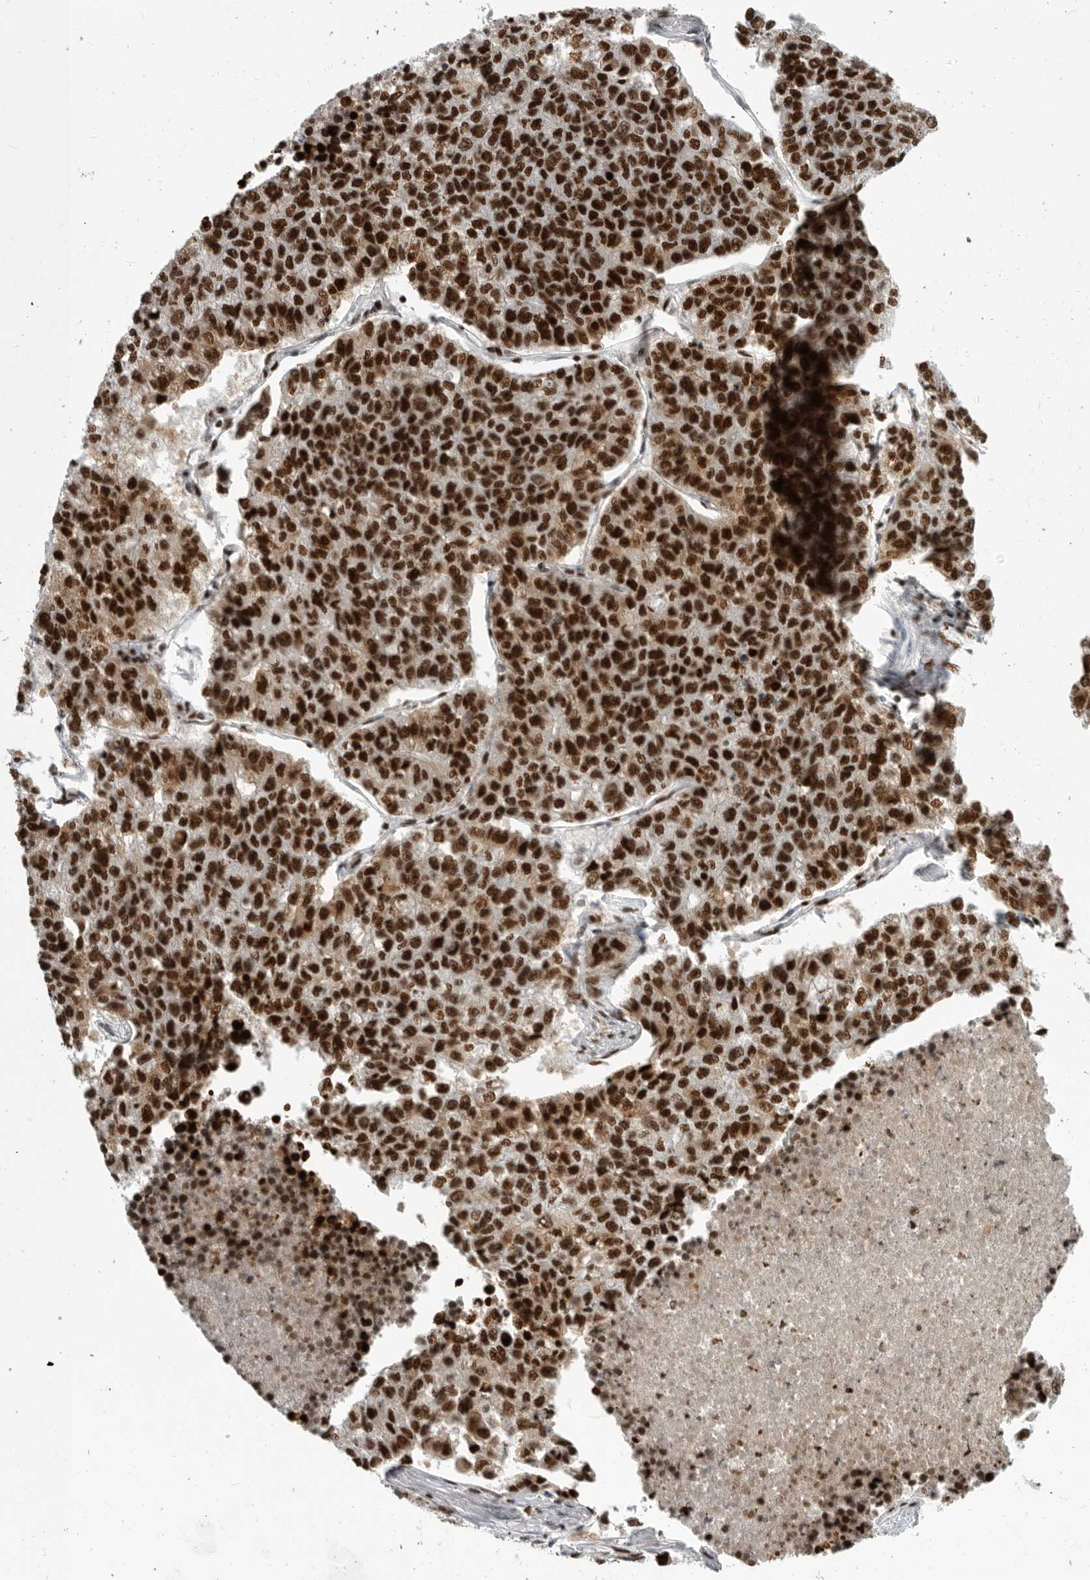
{"staining": {"intensity": "strong", "quantity": ">75%", "location": "nuclear"}, "tissue": "lung cancer", "cell_type": "Tumor cells", "image_type": "cancer", "snomed": [{"axis": "morphology", "description": "Adenocarcinoma, NOS"}, {"axis": "topography", "description": "Lung"}], "caption": "Tumor cells show strong nuclear staining in about >75% of cells in lung cancer (adenocarcinoma). The protein is stained brown, and the nuclei are stained in blue (DAB (3,3'-diaminobenzidine) IHC with brightfield microscopy, high magnification).", "gene": "BCLAF1", "patient": {"sex": "male", "age": 49}}